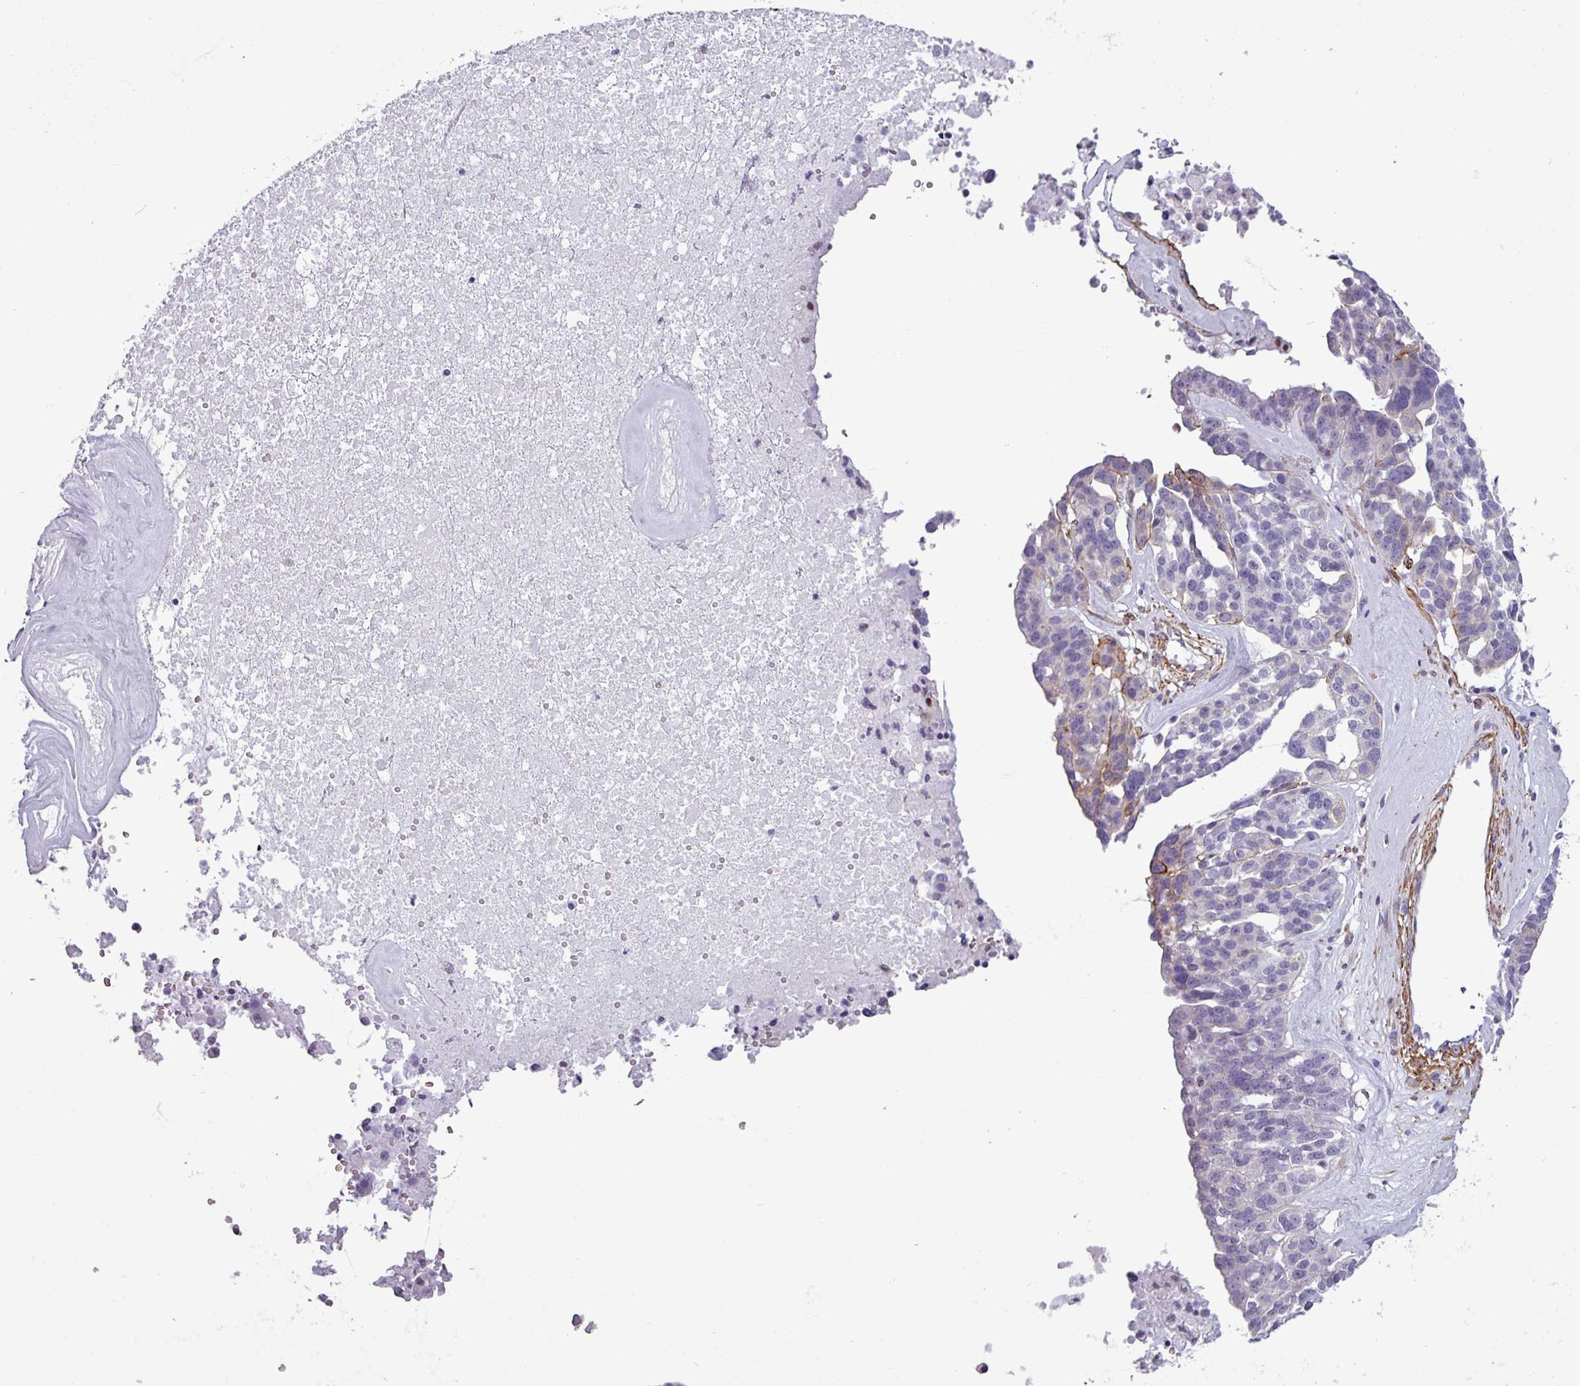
{"staining": {"intensity": "negative", "quantity": "none", "location": "none"}, "tissue": "ovarian cancer", "cell_type": "Tumor cells", "image_type": "cancer", "snomed": [{"axis": "morphology", "description": "Cystadenocarcinoma, serous, NOS"}, {"axis": "topography", "description": "Ovary"}], "caption": "This is an immunohistochemistry (IHC) photomicrograph of human ovarian cancer (serous cystadenocarcinoma). There is no expression in tumor cells.", "gene": "ATP10A", "patient": {"sex": "female", "age": 59}}